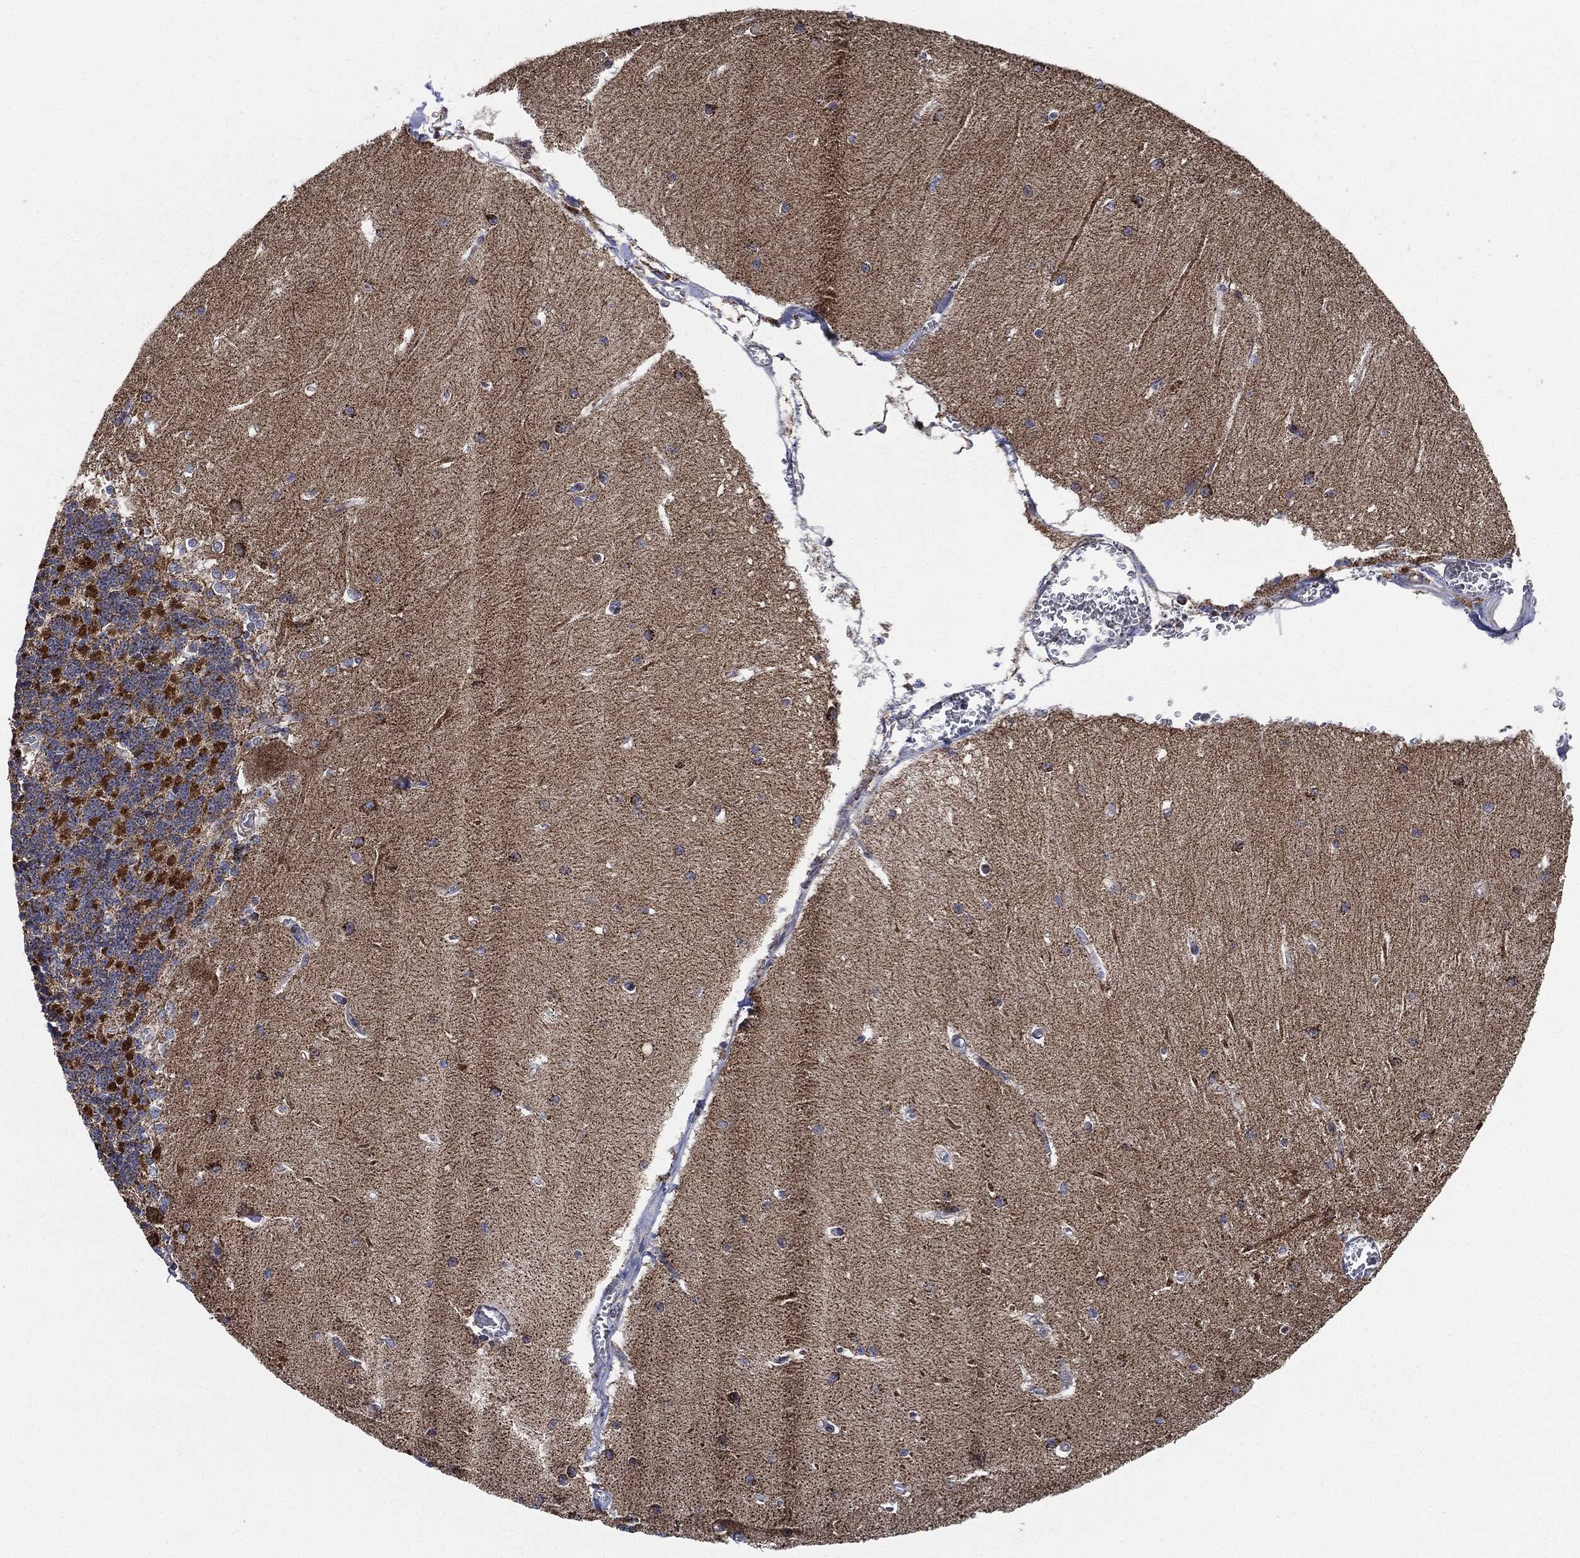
{"staining": {"intensity": "negative", "quantity": "none", "location": "none"}, "tissue": "cerebellum", "cell_type": "Cells in granular layer", "image_type": "normal", "snomed": [{"axis": "morphology", "description": "Normal tissue, NOS"}, {"axis": "topography", "description": "Cerebellum"}], "caption": "Immunohistochemical staining of benign human cerebellum shows no significant positivity in cells in granular layer.", "gene": "NDUFV2", "patient": {"sex": "male", "age": 37}}